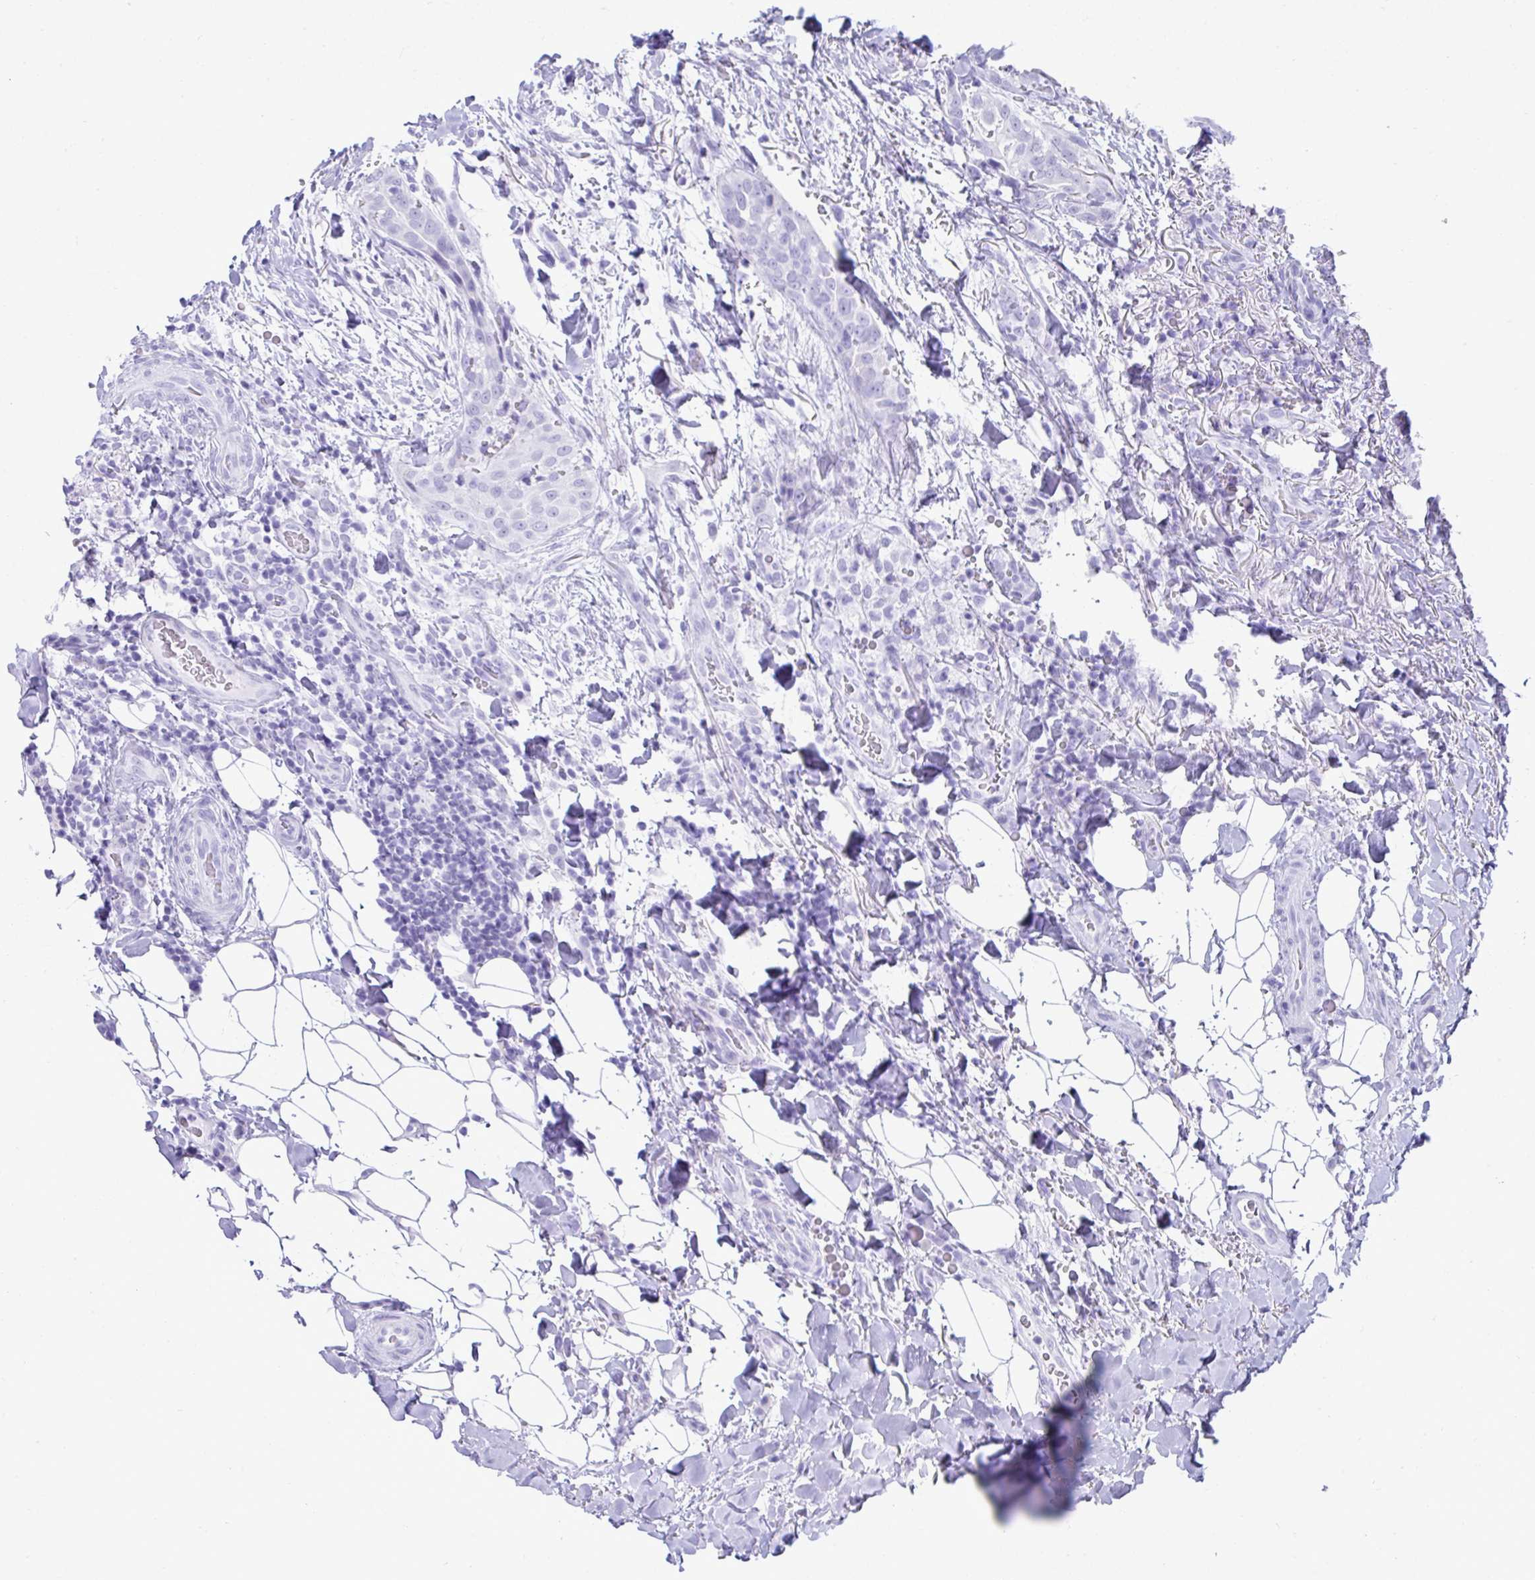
{"staining": {"intensity": "negative", "quantity": "none", "location": "none"}, "tissue": "thyroid cancer", "cell_type": "Tumor cells", "image_type": "cancer", "snomed": [{"axis": "morphology", "description": "Papillary adenocarcinoma, NOS"}, {"axis": "topography", "description": "Thyroid gland"}], "caption": "Immunohistochemistry histopathology image of neoplastic tissue: human thyroid cancer (papillary adenocarcinoma) stained with DAB demonstrates no significant protein positivity in tumor cells.", "gene": "PSCA", "patient": {"sex": "male", "age": 61}}